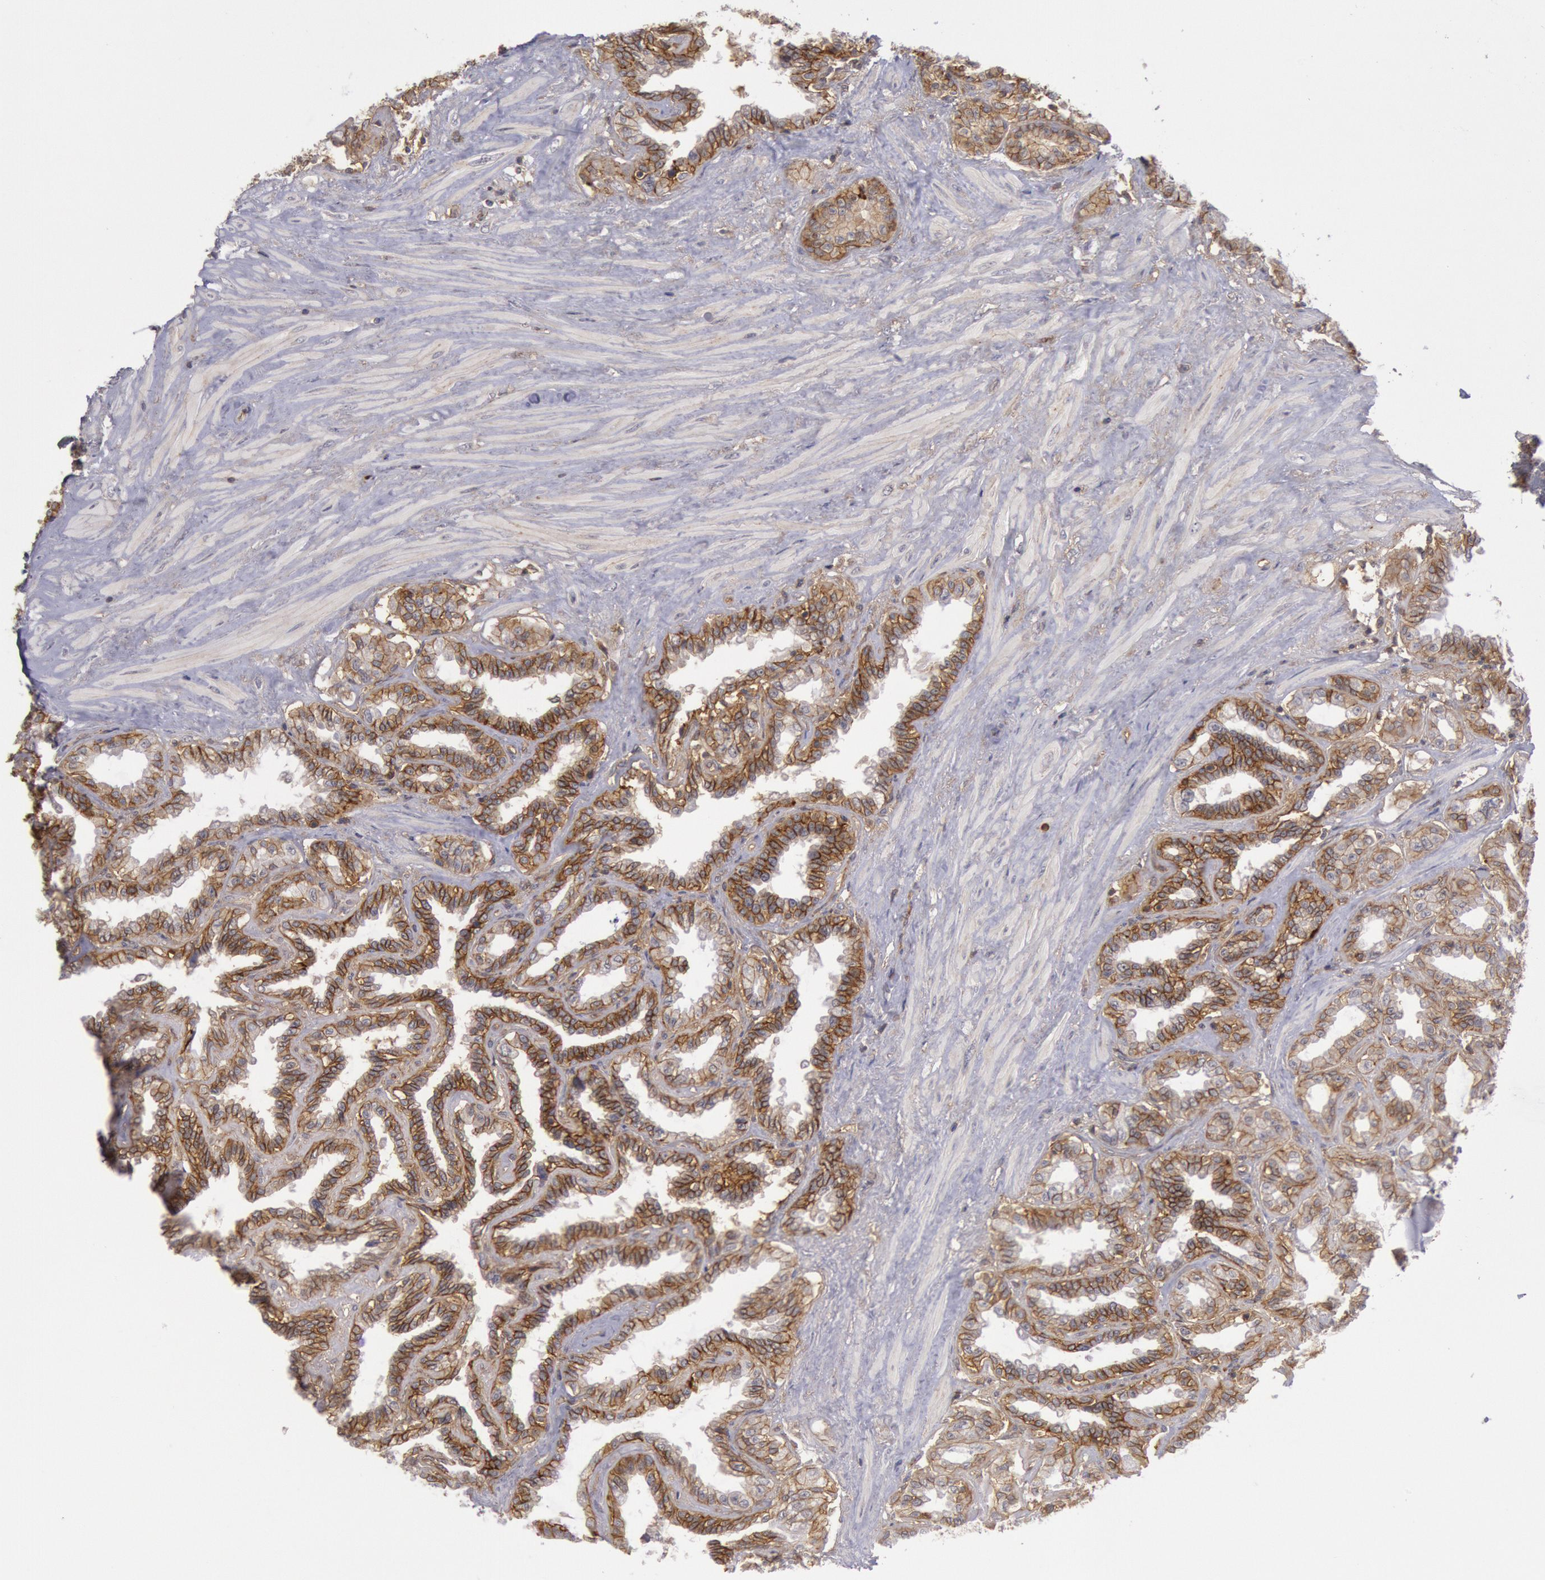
{"staining": {"intensity": "moderate", "quantity": ">75%", "location": "cytoplasmic/membranous"}, "tissue": "seminal vesicle", "cell_type": "Glandular cells", "image_type": "normal", "snomed": [{"axis": "morphology", "description": "Normal tissue, NOS"}, {"axis": "morphology", "description": "Inflammation, NOS"}, {"axis": "topography", "description": "Urinary bladder"}, {"axis": "topography", "description": "Prostate"}, {"axis": "topography", "description": "Seminal veicle"}], "caption": "An immunohistochemistry histopathology image of benign tissue is shown. Protein staining in brown shows moderate cytoplasmic/membranous positivity in seminal vesicle within glandular cells. The protein is stained brown, and the nuclei are stained in blue (DAB IHC with brightfield microscopy, high magnification).", "gene": "STX4", "patient": {"sex": "male", "age": 82}}